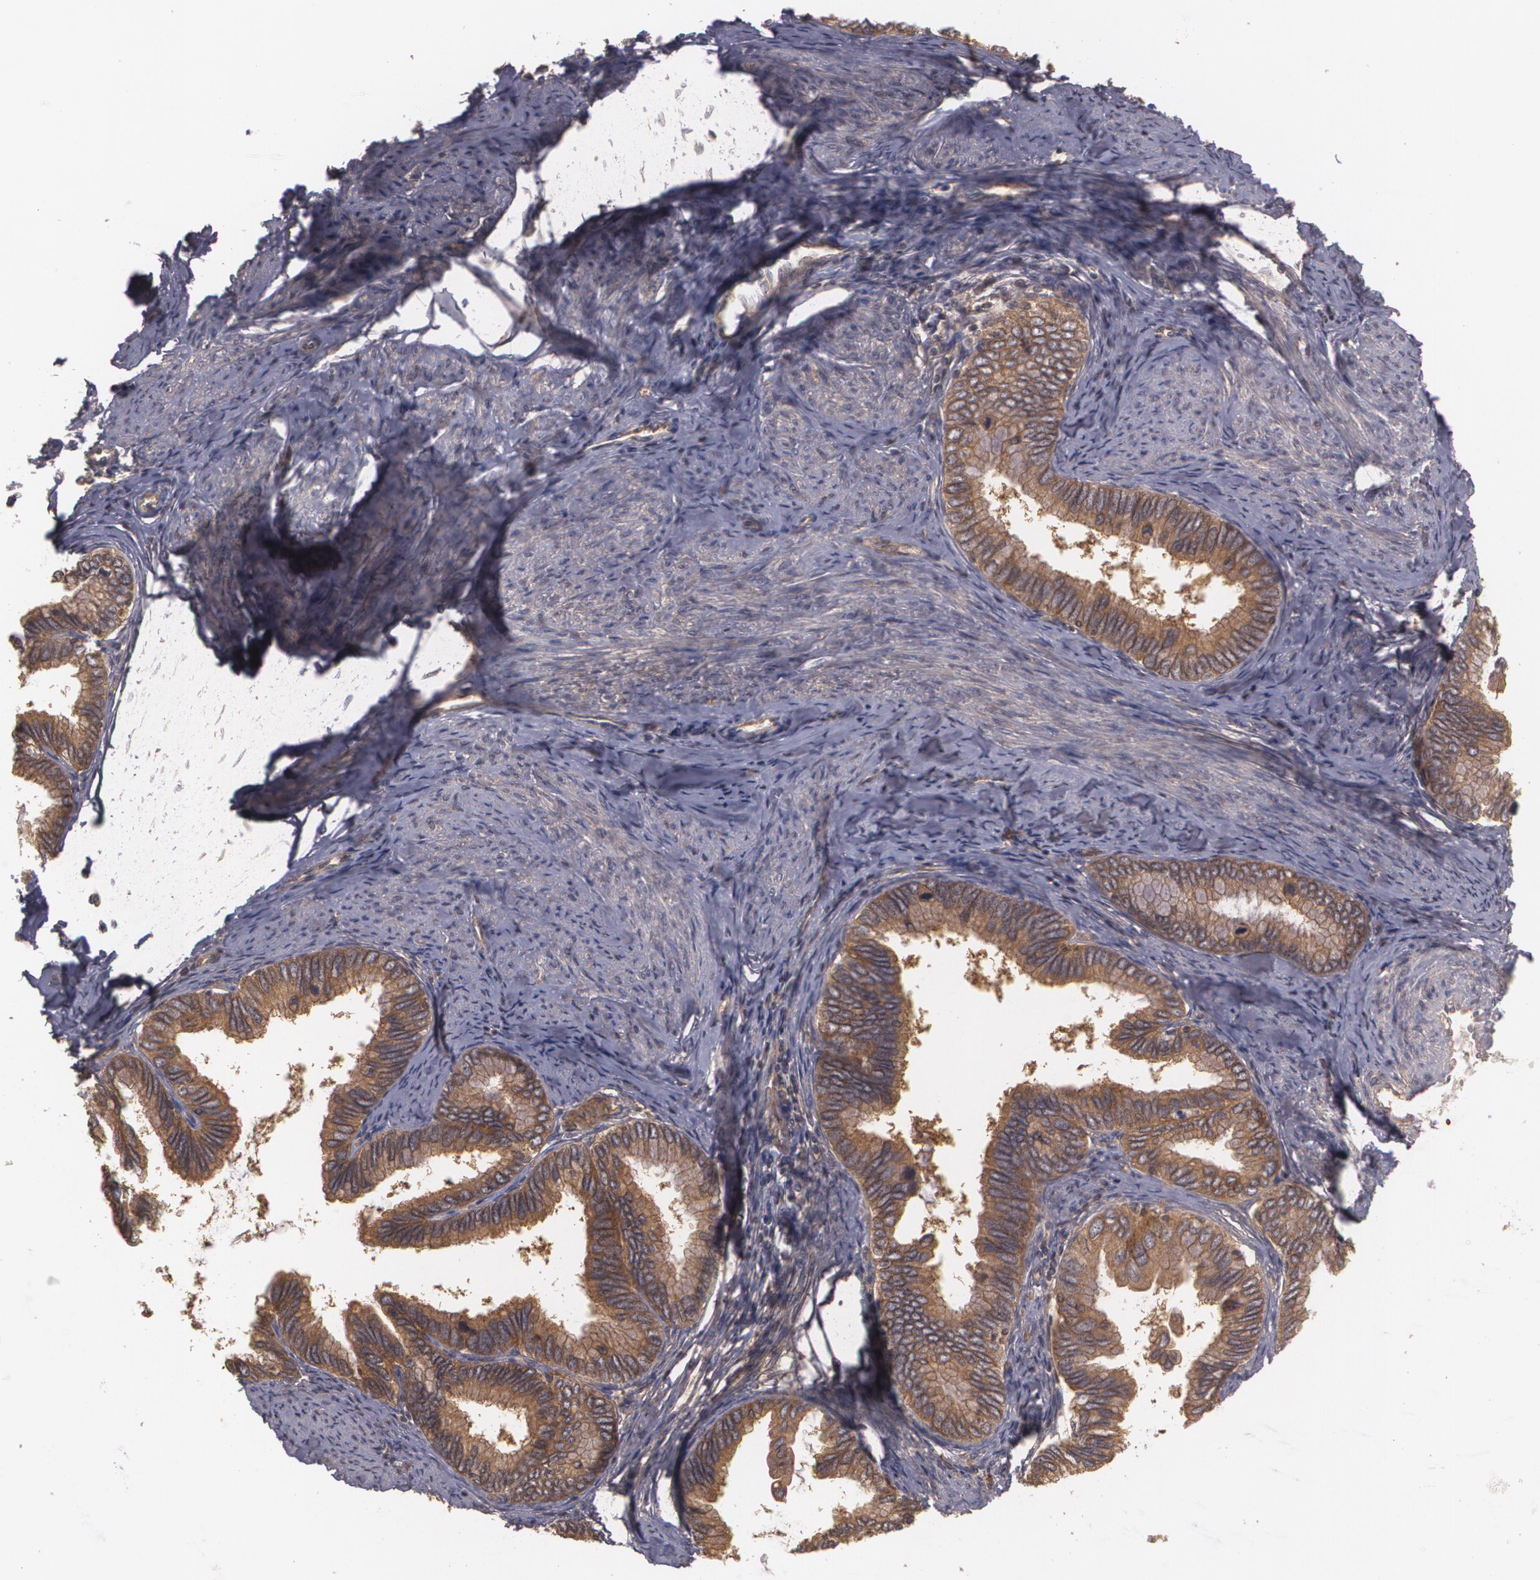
{"staining": {"intensity": "moderate", "quantity": ">75%", "location": "cytoplasmic/membranous"}, "tissue": "cervical cancer", "cell_type": "Tumor cells", "image_type": "cancer", "snomed": [{"axis": "morphology", "description": "Adenocarcinoma, NOS"}, {"axis": "topography", "description": "Cervix"}], "caption": "Human cervical cancer (adenocarcinoma) stained for a protein (brown) shows moderate cytoplasmic/membranous positive expression in approximately >75% of tumor cells.", "gene": "HRAS", "patient": {"sex": "female", "age": 49}}